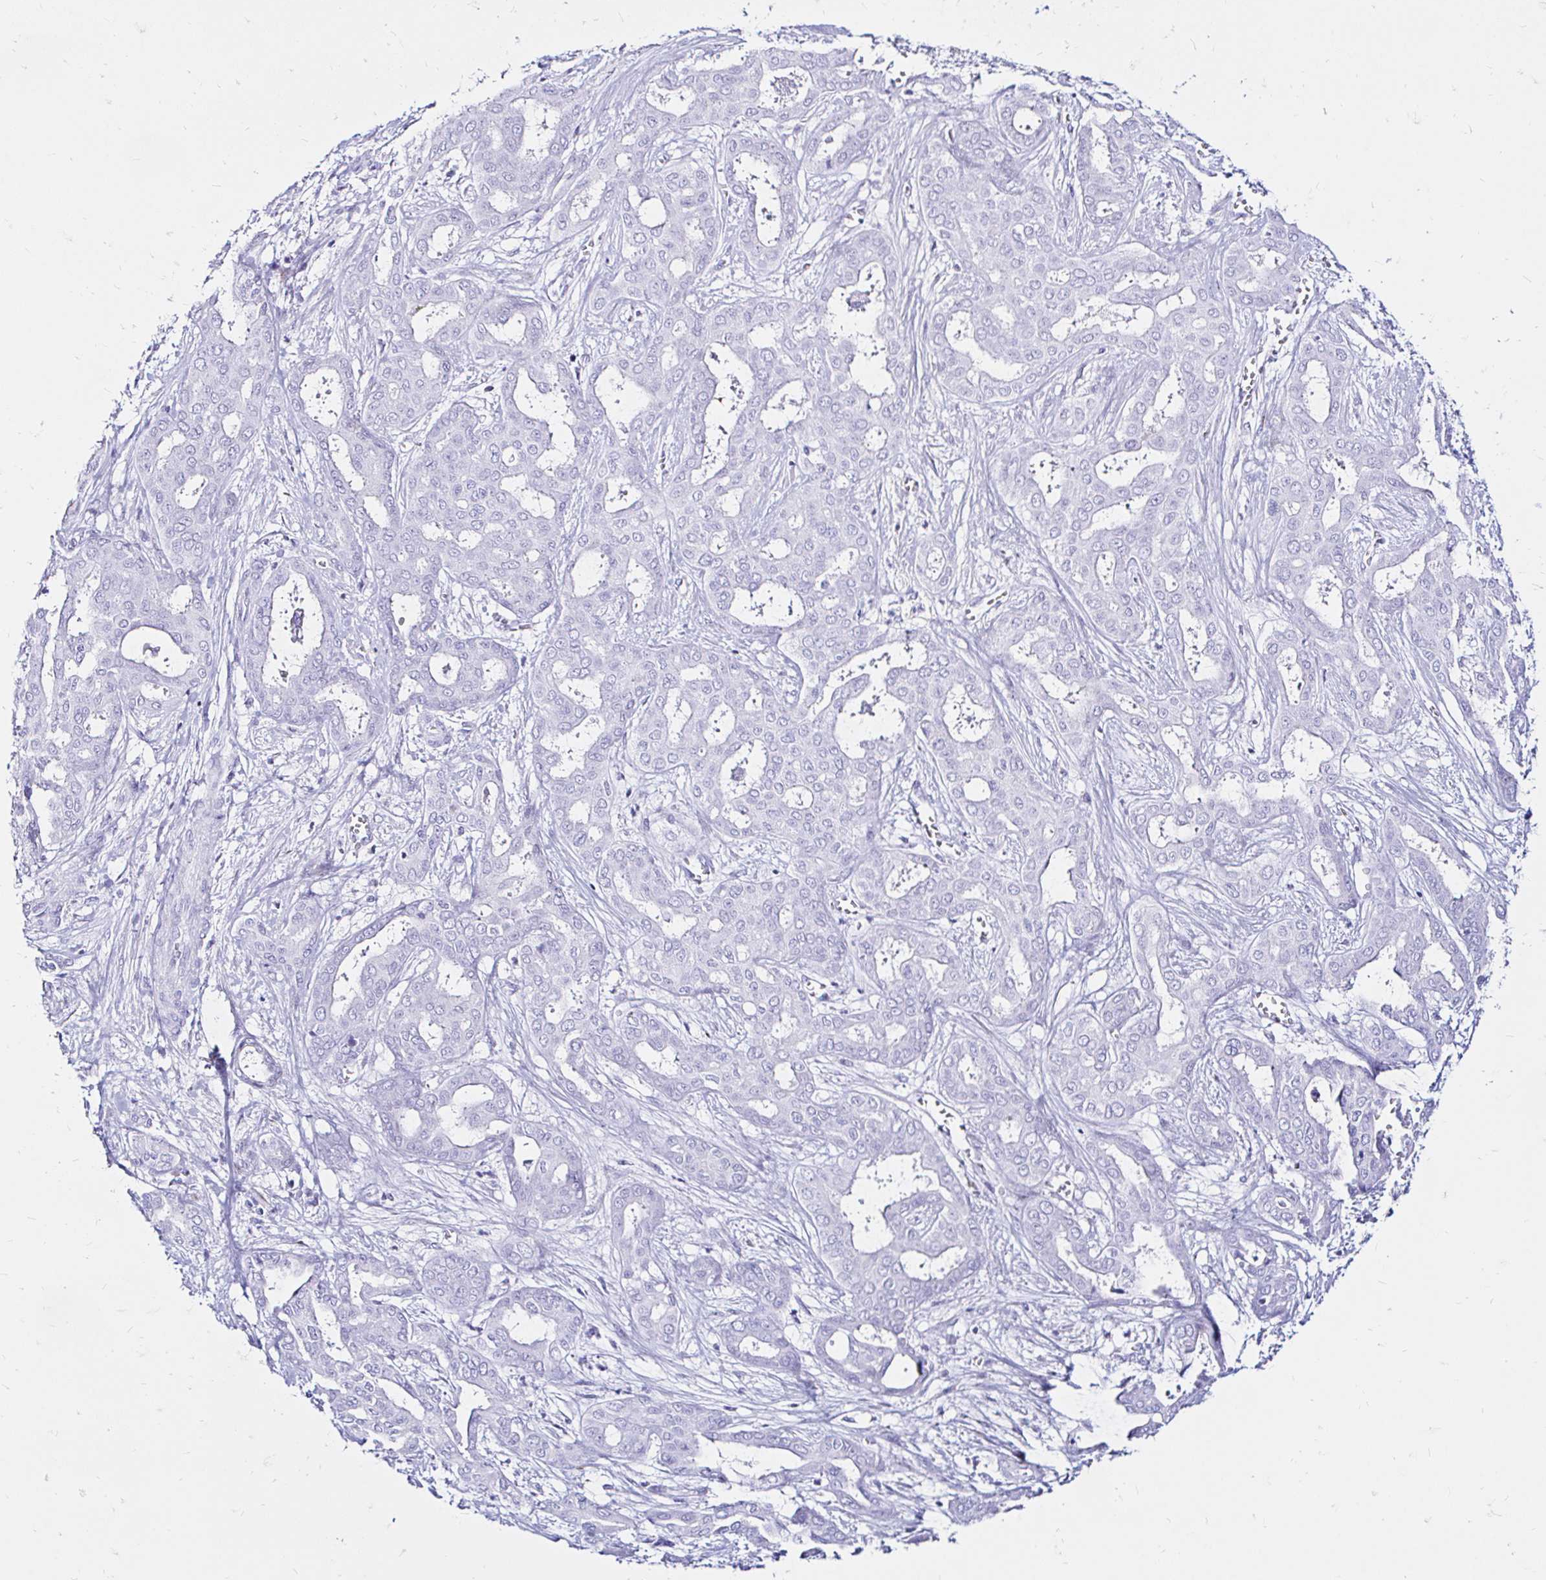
{"staining": {"intensity": "negative", "quantity": "none", "location": "none"}, "tissue": "liver cancer", "cell_type": "Tumor cells", "image_type": "cancer", "snomed": [{"axis": "morphology", "description": "Cholangiocarcinoma"}, {"axis": "topography", "description": "Liver"}], "caption": "The immunohistochemistry (IHC) photomicrograph has no significant expression in tumor cells of liver cholangiocarcinoma tissue.", "gene": "ZNF432", "patient": {"sex": "female", "age": 64}}